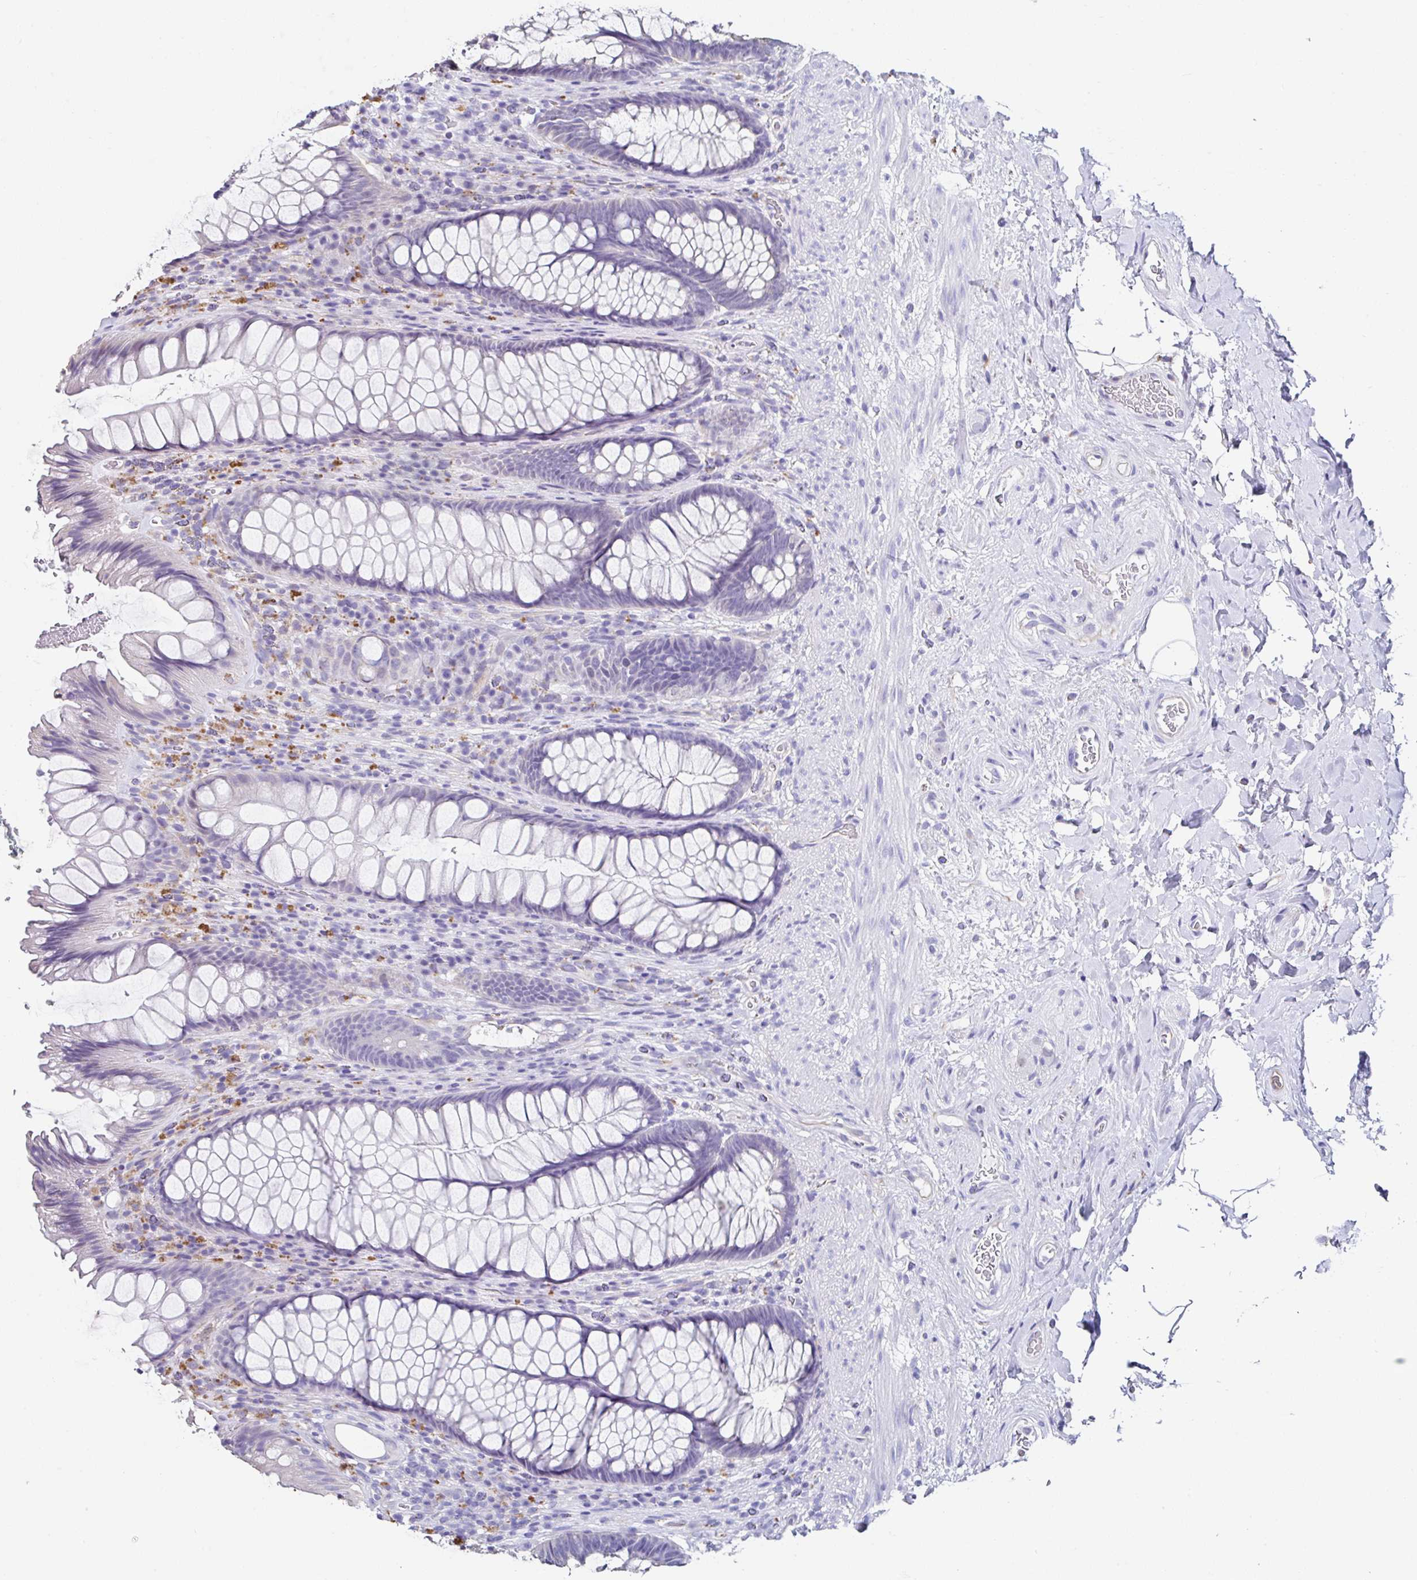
{"staining": {"intensity": "negative", "quantity": "none", "location": "none"}, "tissue": "rectum", "cell_type": "Glandular cells", "image_type": "normal", "snomed": [{"axis": "morphology", "description": "Normal tissue, NOS"}, {"axis": "topography", "description": "Rectum"}], "caption": "High magnification brightfield microscopy of unremarkable rectum stained with DAB (brown) and counterstained with hematoxylin (blue): glandular cells show no significant expression. The staining is performed using DAB brown chromogen with nuclei counter-stained in using hematoxylin.", "gene": "TMPRSS11E", "patient": {"sex": "male", "age": 53}}